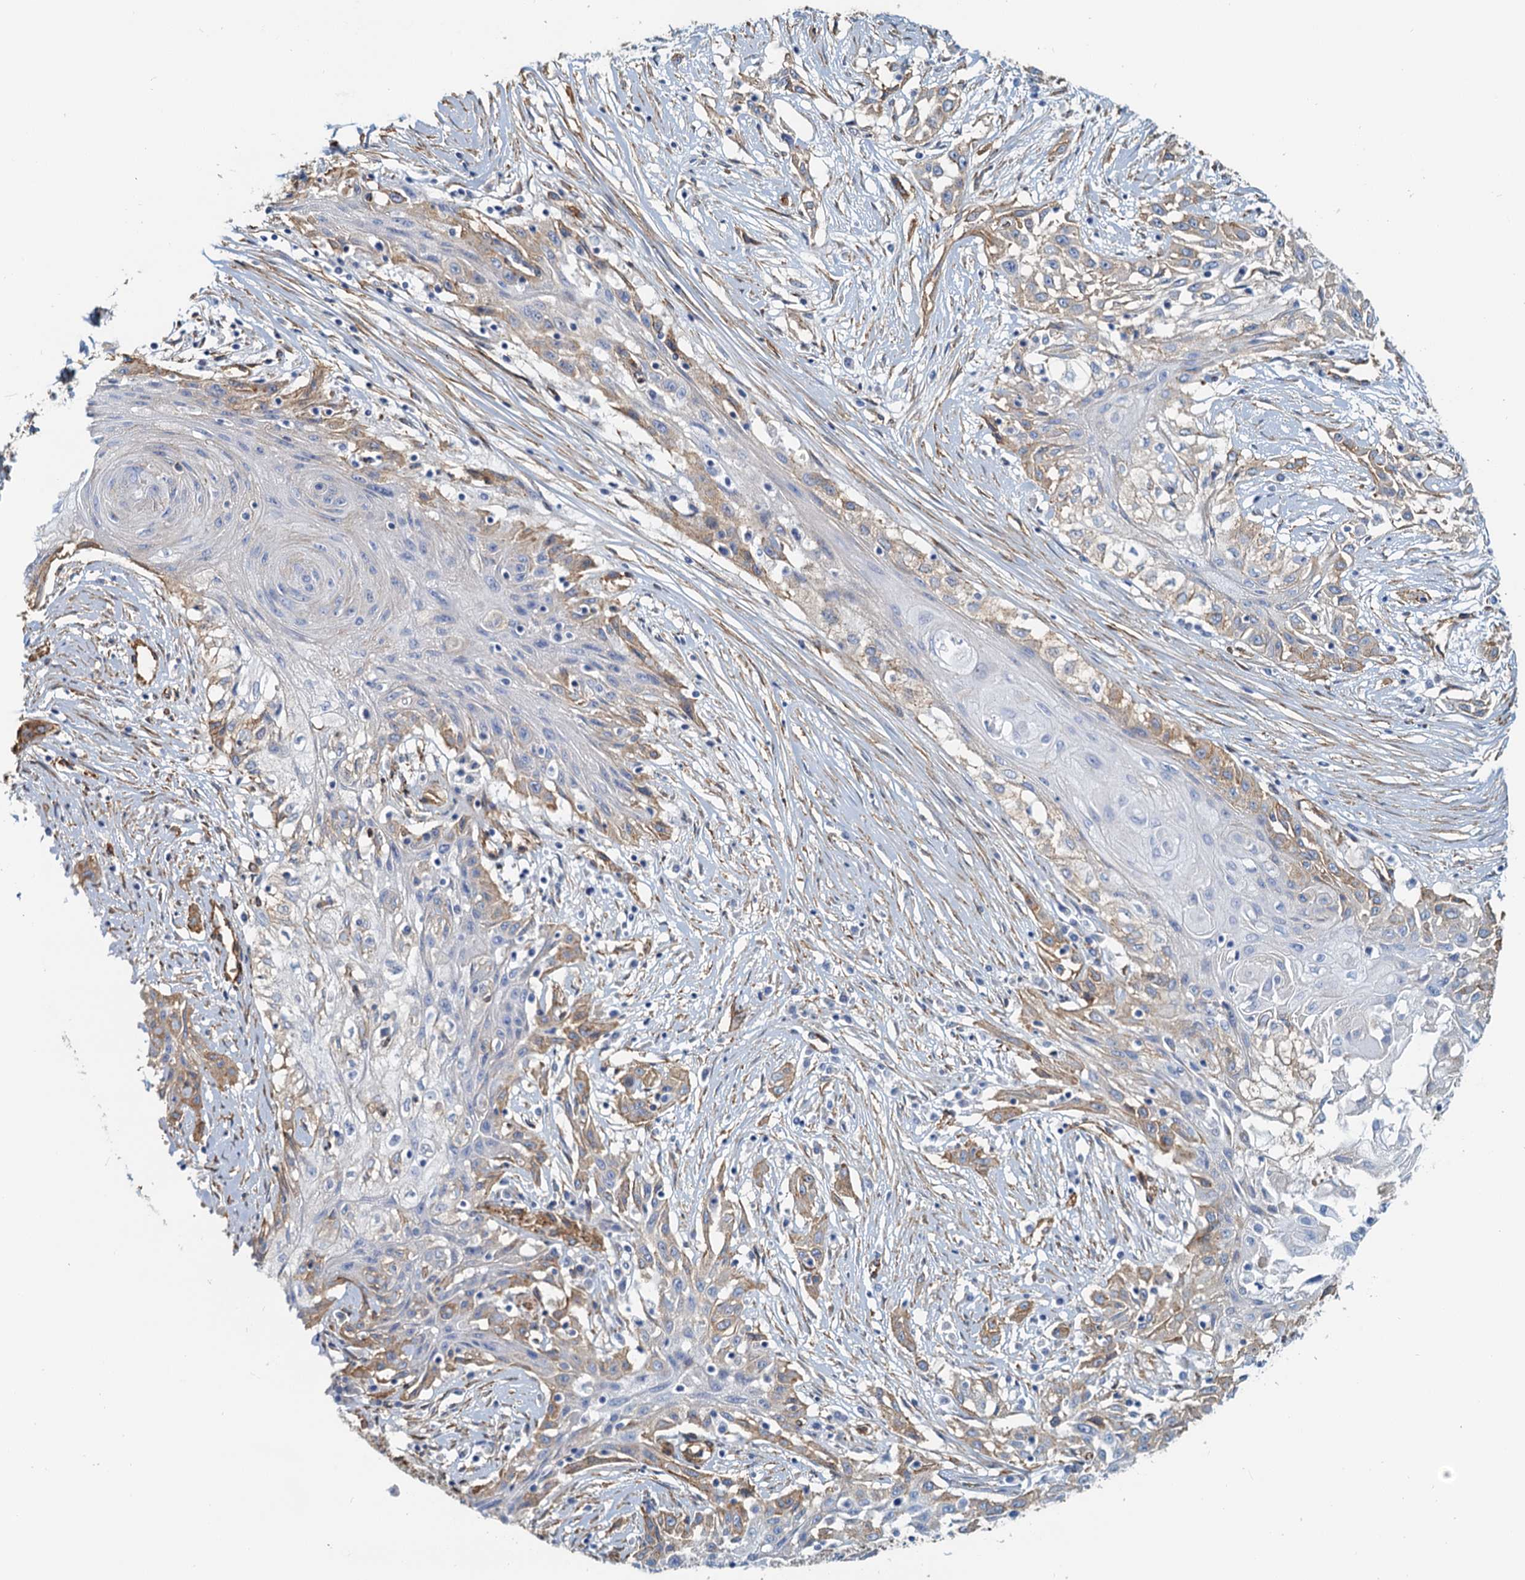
{"staining": {"intensity": "moderate", "quantity": "<25%", "location": "cytoplasmic/membranous"}, "tissue": "skin cancer", "cell_type": "Tumor cells", "image_type": "cancer", "snomed": [{"axis": "morphology", "description": "Squamous cell carcinoma, NOS"}, {"axis": "morphology", "description": "Squamous cell carcinoma, metastatic, NOS"}, {"axis": "topography", "description": "Skin"}, {"axis": "topography", "description": "Lymph node"}], "caption": "An immunohistochemistry (IHC) micrograph of tumor tissue is shown. Protein staining in brown highlights moderate cytoplasmic/membranous positivity in skin cancer (metastatic squamous cell carcinoma) within tumor cells.", "gene": "DGKG", "patient": {"sex": "male", "age": 75}}